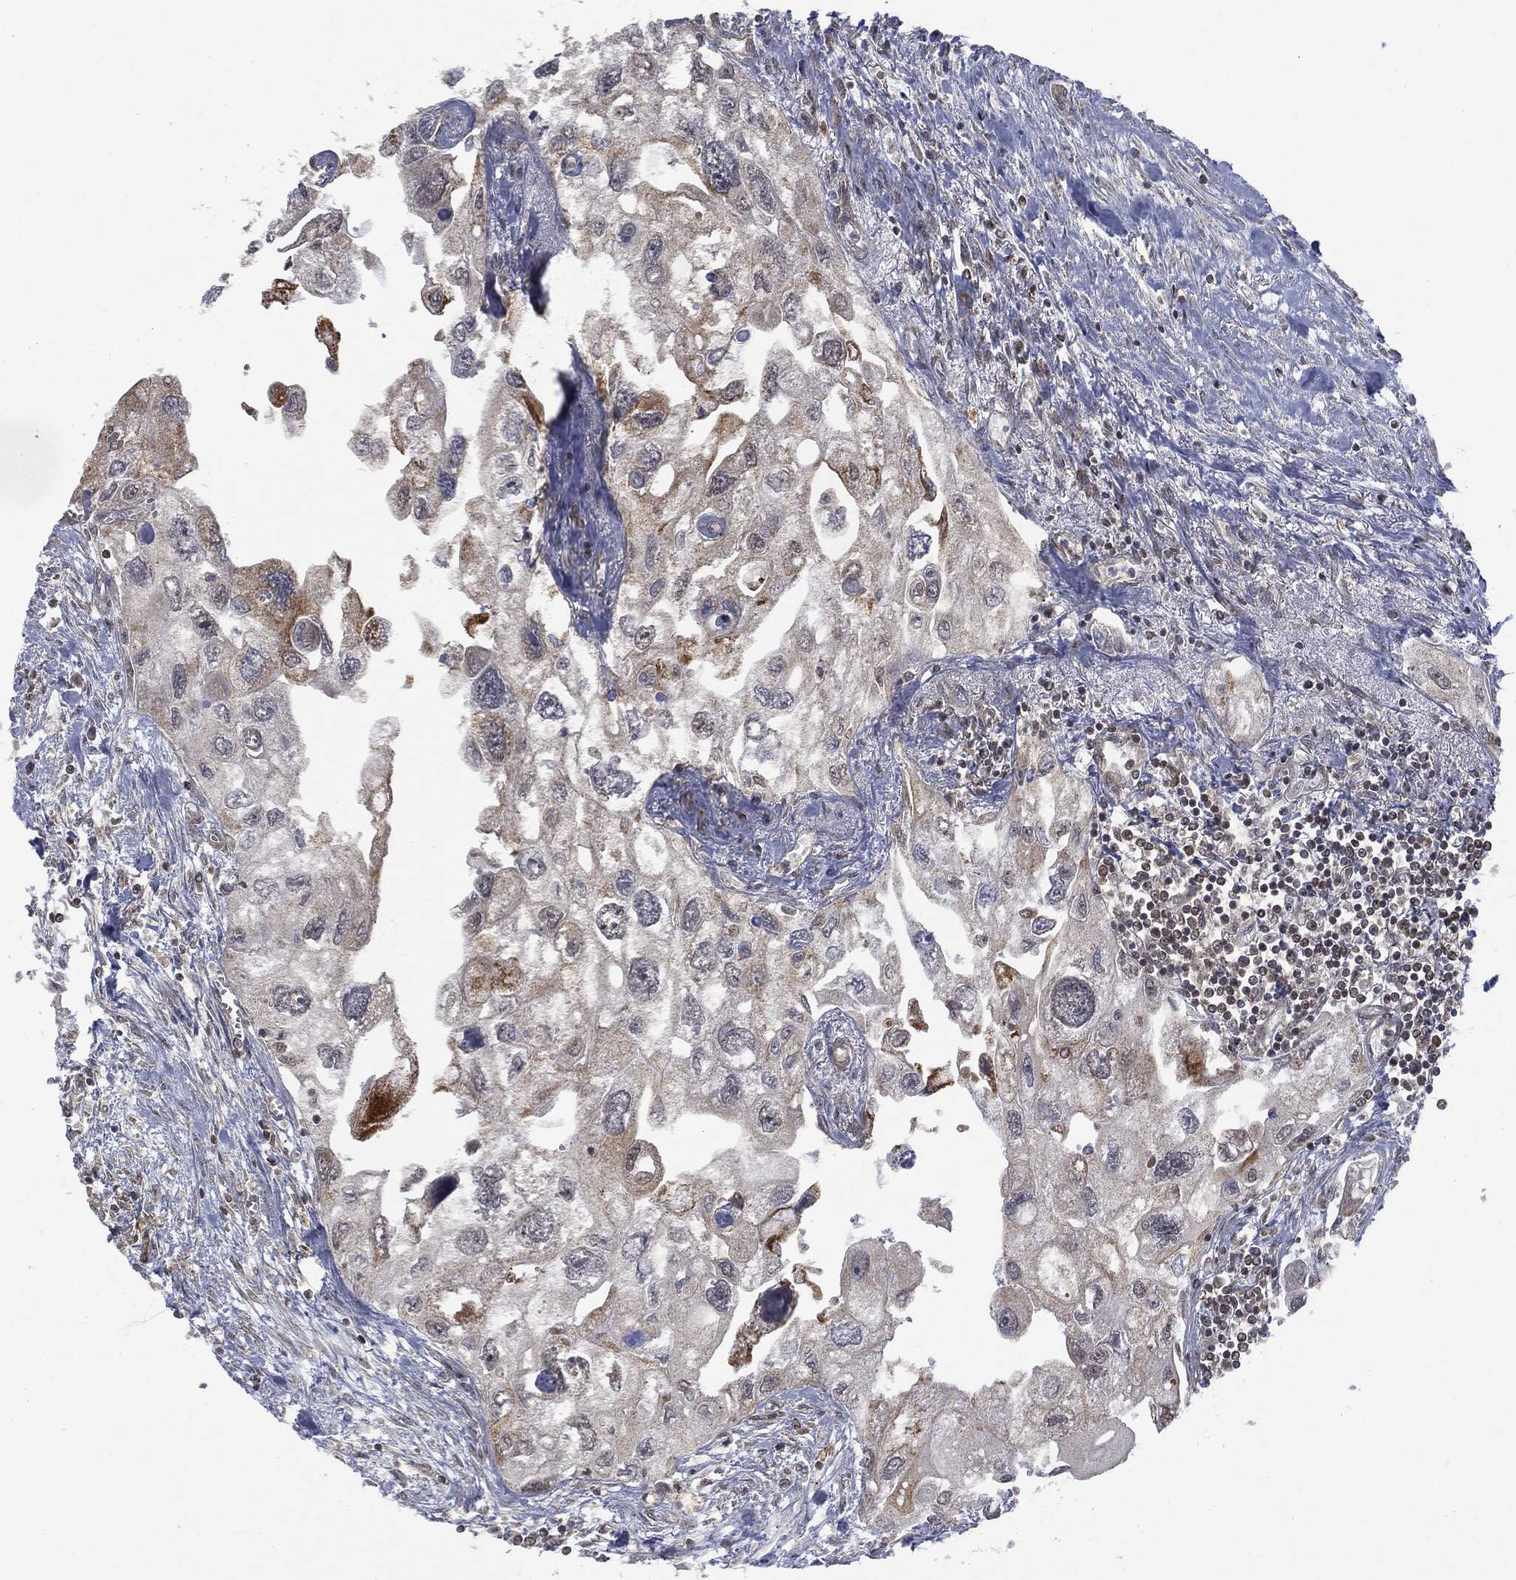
{"staining": {"intensity": "moderate", "quantity": "<25%", "location": "cytoplasmic/membranous"}, "tissue": "urothelial cancer", "cell_type": "Tumor cells", "image_type": "cancer", "snomed": [{"axis": "morphology", "description": "Urothelial carcinoma, High grade"}, {"axis": "topography", "description": "Urinary bladder"}], "caption": "A brown stain highlights moderate cytoplasmic/membranous positivity of a protein in human urothelial carcinoma (high-grade) tumor cells.", "gene": "PSMB10", "patient": {"sex": "male", "age": 59}}